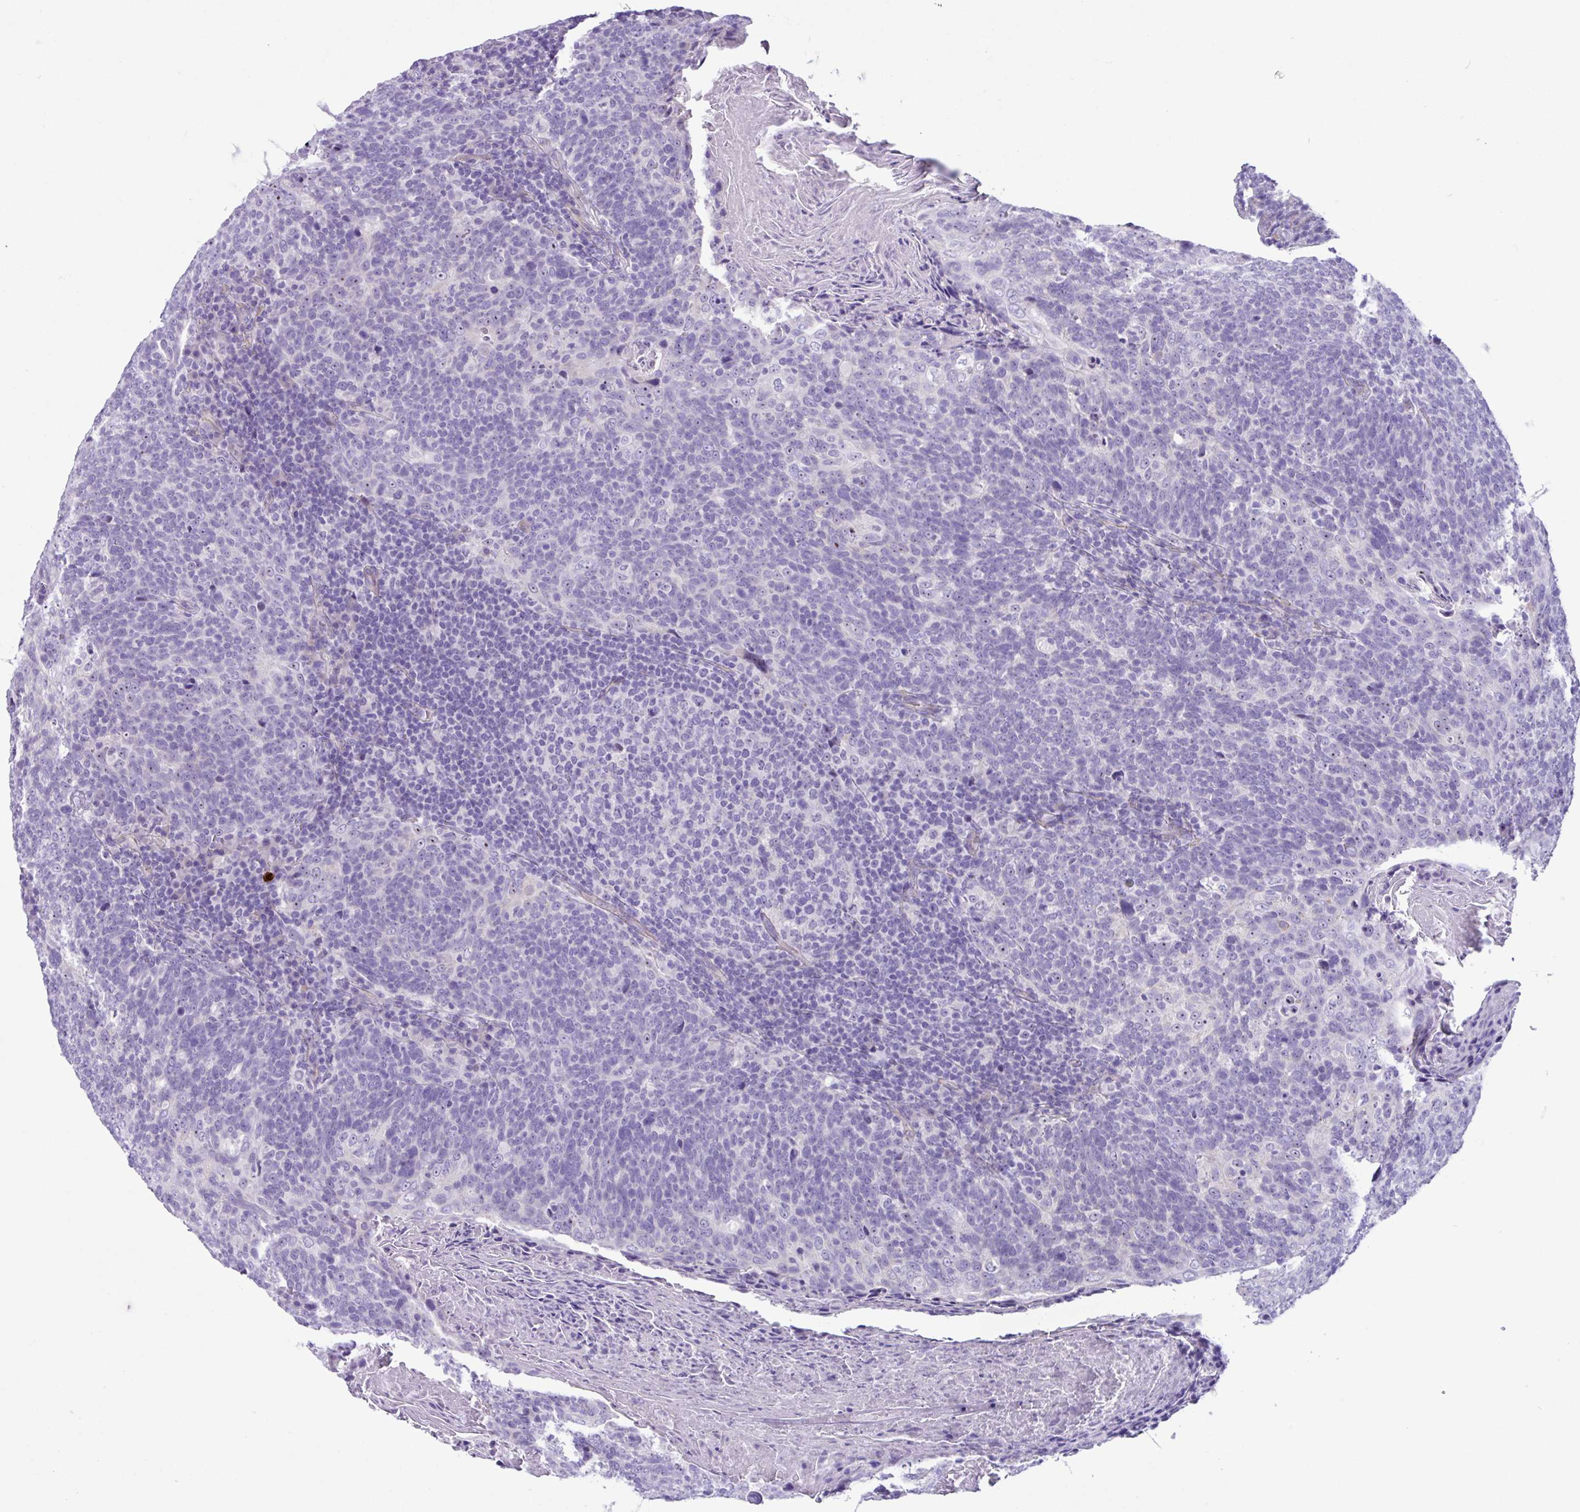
{"staining": {"intensity": "negative", "quantity": "none", "location": "none"}, "tissue": "head and neck cancer", "cell_type": "Tumor cells", "image_type": "cancer", "snomed": [{"axis": "morphology", "description": "Squamous cell carcinoma, NOS"}, {"axis": "morphology", "description": "Squamous cell carcinoma, metastatic, NOS"}, {"axis": "topography", "description": "Lymph node"}, {"axis": "topography", "description": "Head-Neck"}], "caption": "Tumor cells are negative for brown protein staining in head and neck cancer (squamous cell carcinoma).", "gene": "MRM2", "patient": {"sex": "male", "age": 62}}